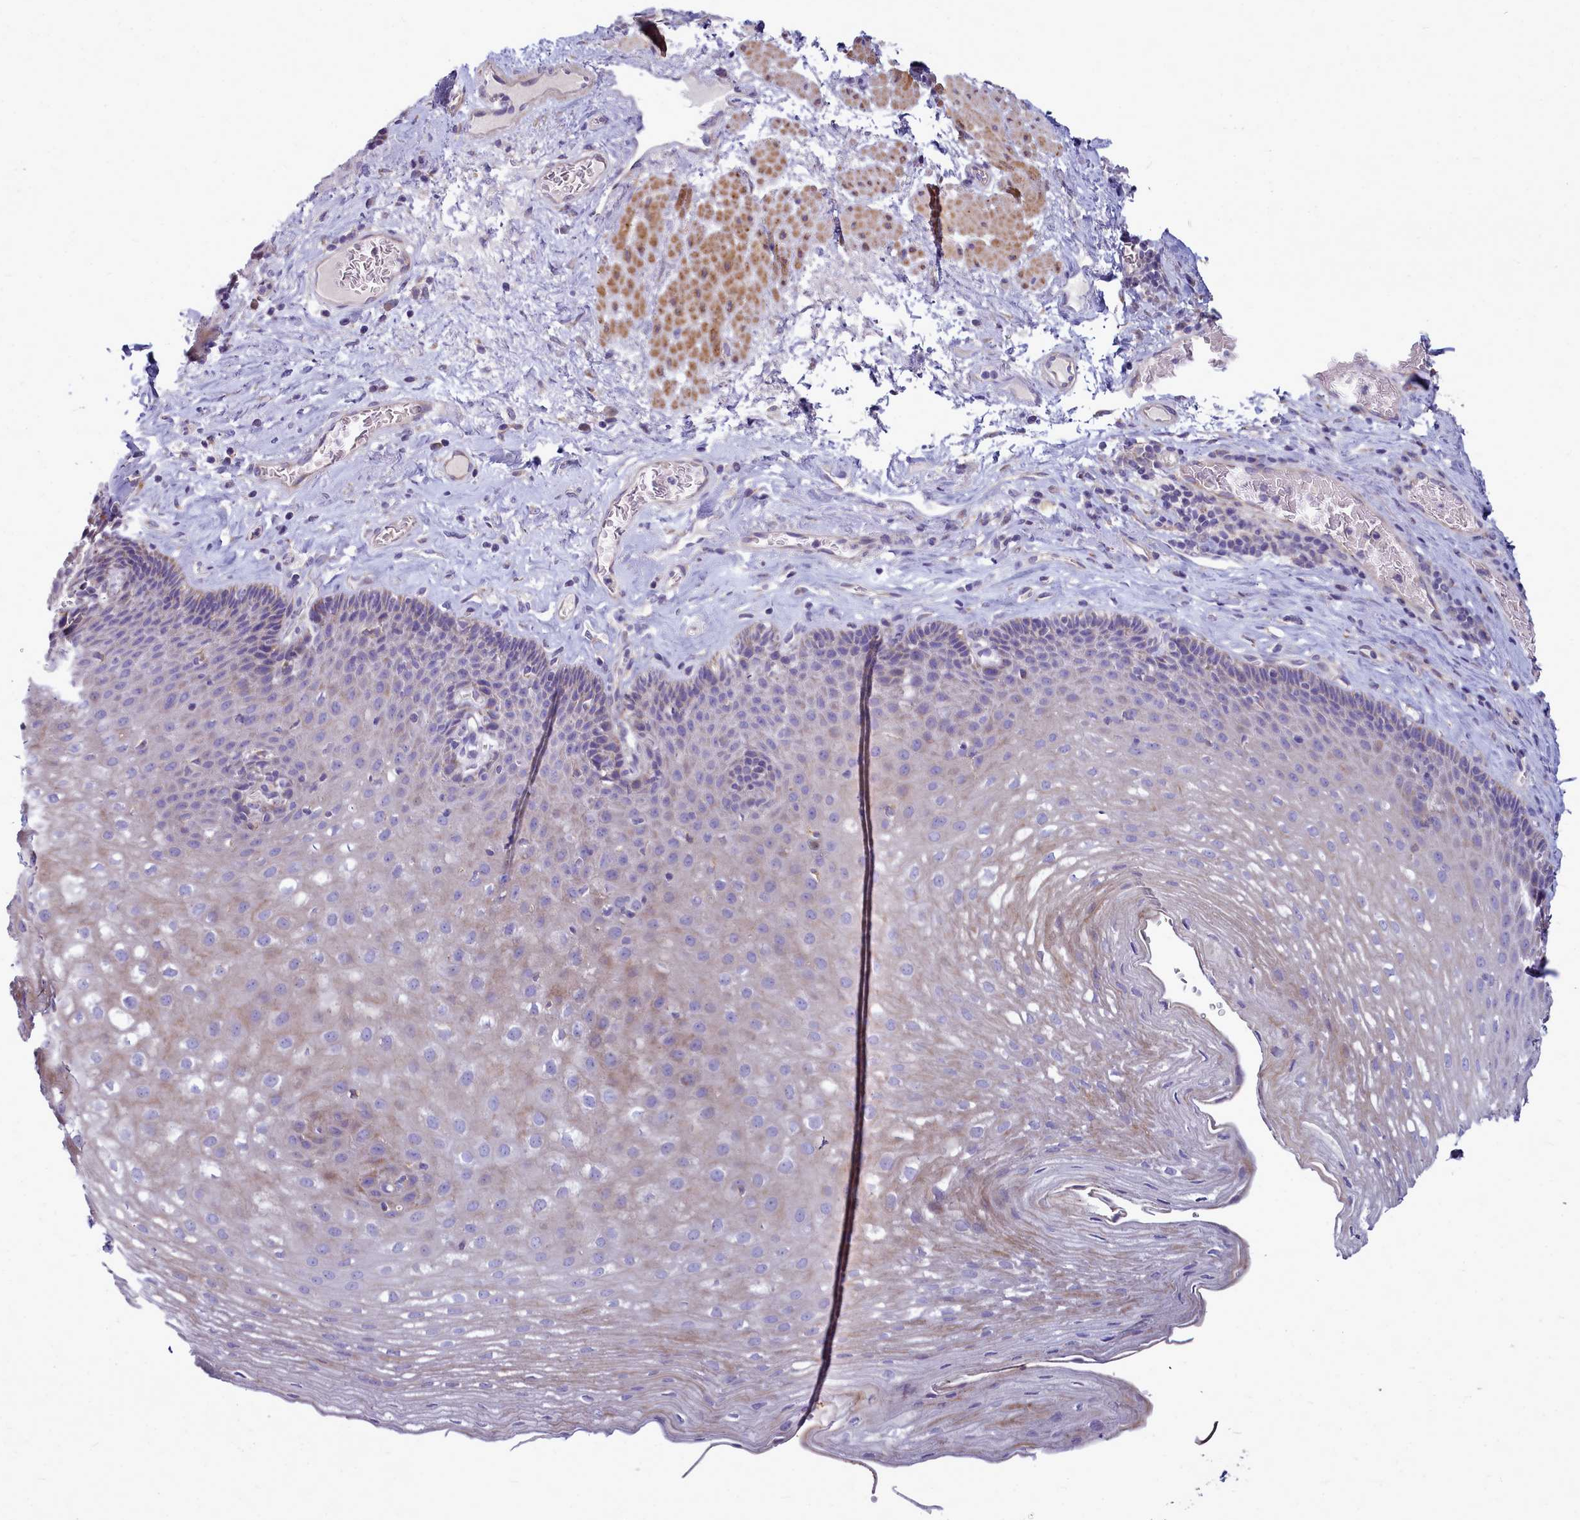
{"staining": {"intensity": "weak", "quantity": "25%-75%", "location": "cytoplasmic/membranous"}, "tissue": "esophagus", "cell_type": "Squamous epithelial cells", "image_type": "normal", "snomed": [{"axis": "morphology", "description": "Normal tissue, NOS"}, {"axis": "topography", "description": "Esophagus"}], "caption": "This image reveals IHC staining of unremarkable esophagus, with low weak cytoplasmic/membranous positivity in about 25%-75% of squamous epithelial cells.", "gene": "SMPD4", "patient": {"sex": "female", "age": 66}}